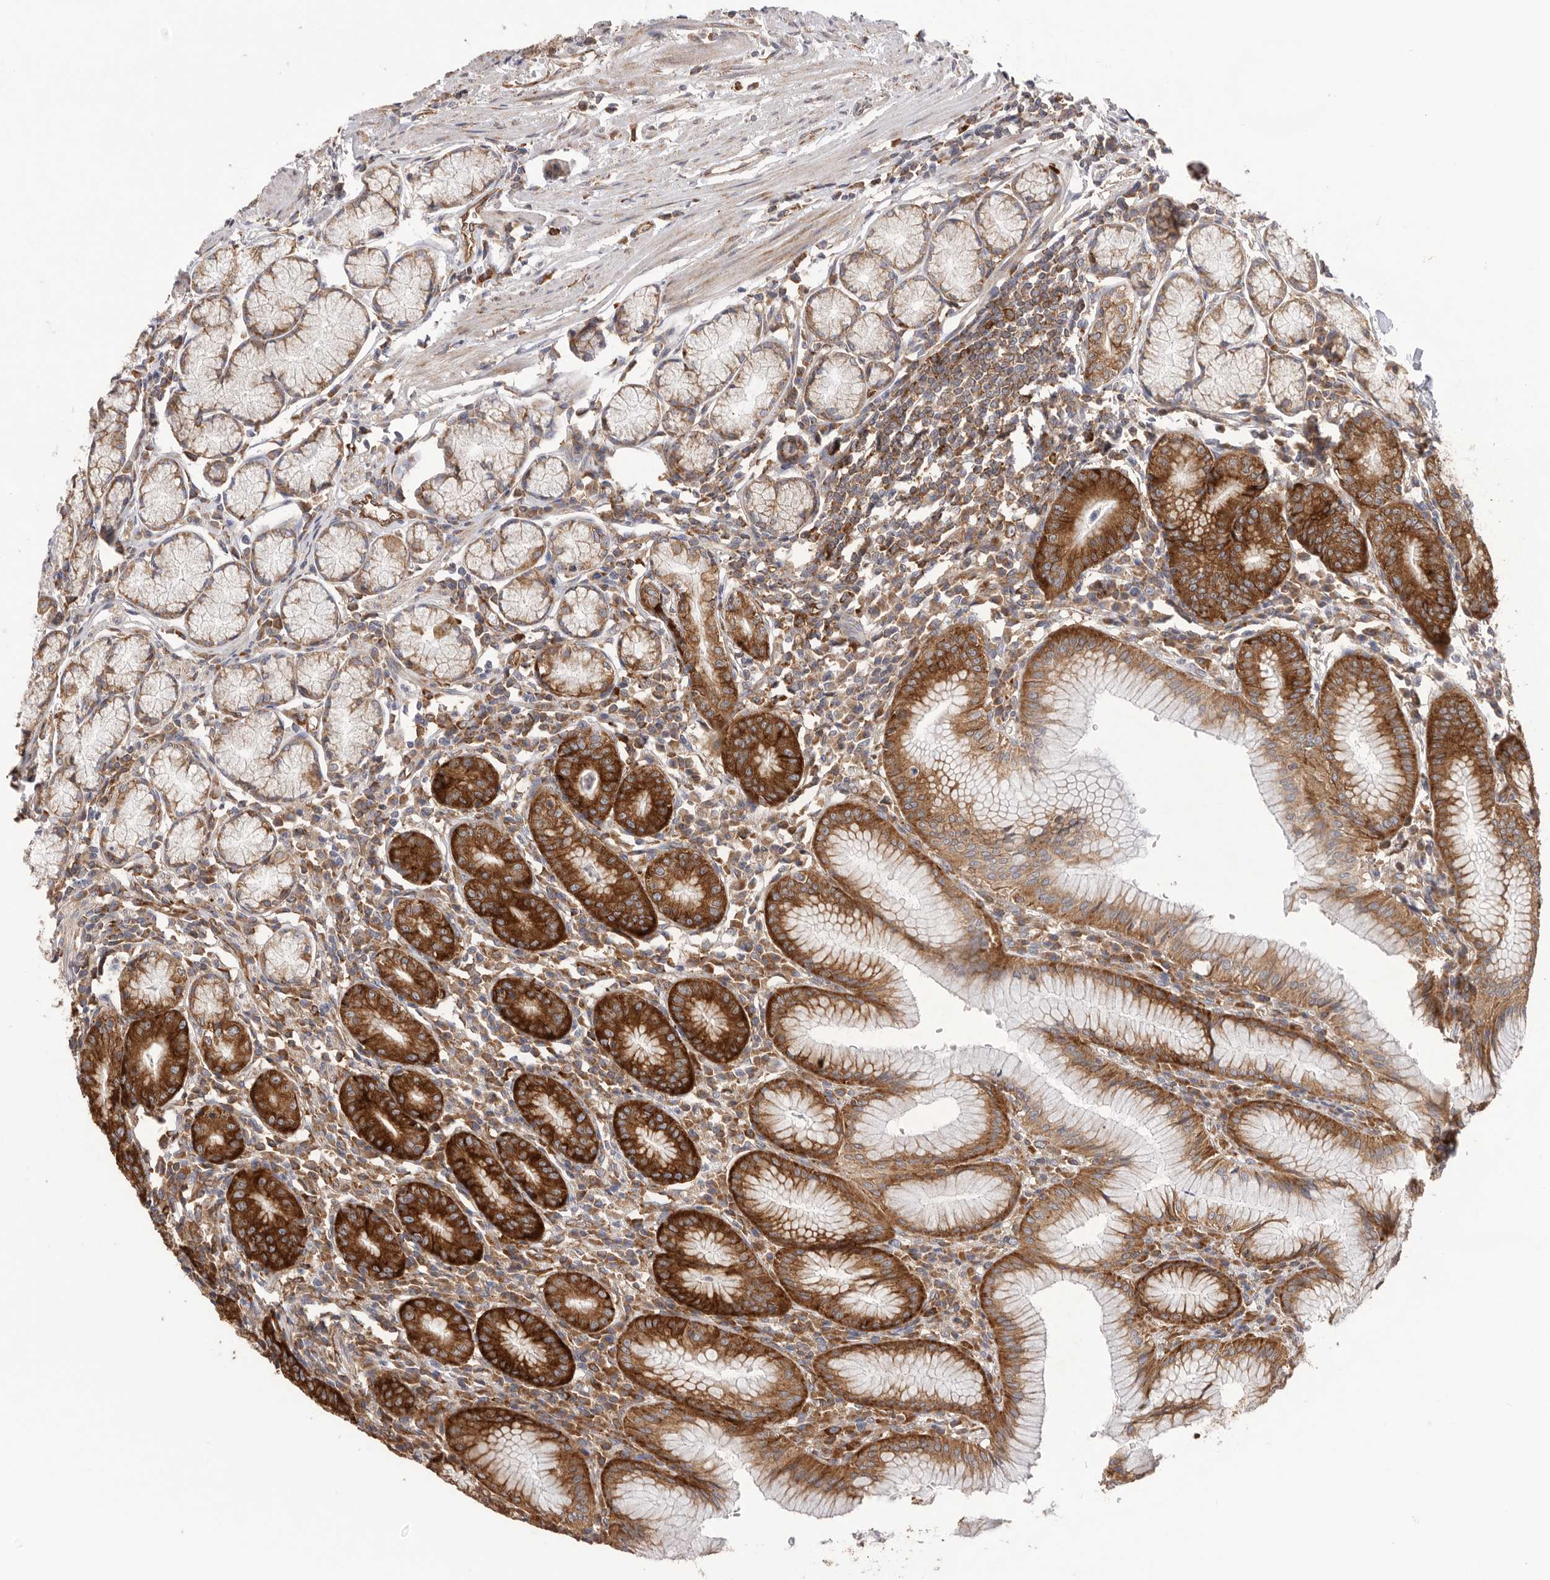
{"staining": {"intensity": "strong", "quantity": ">75%", "location": "cytoplasmic/membranous"}, "tissue": "stomach", "cell_type": "Glandular cells", "image_type": "normal", "snomed": [{"axis": "morphology", "description": "Normal tissue, NOS"}, {"axis": "topography", "description": "Stomach"}], "caption": "A photomicrograph of stomach stained for a protein demonstrates strong cytoplasmic/membranous brown staining in glandular cells.", "gene": "SERBP1", "patient": {"sex": "male", "age": 55}}